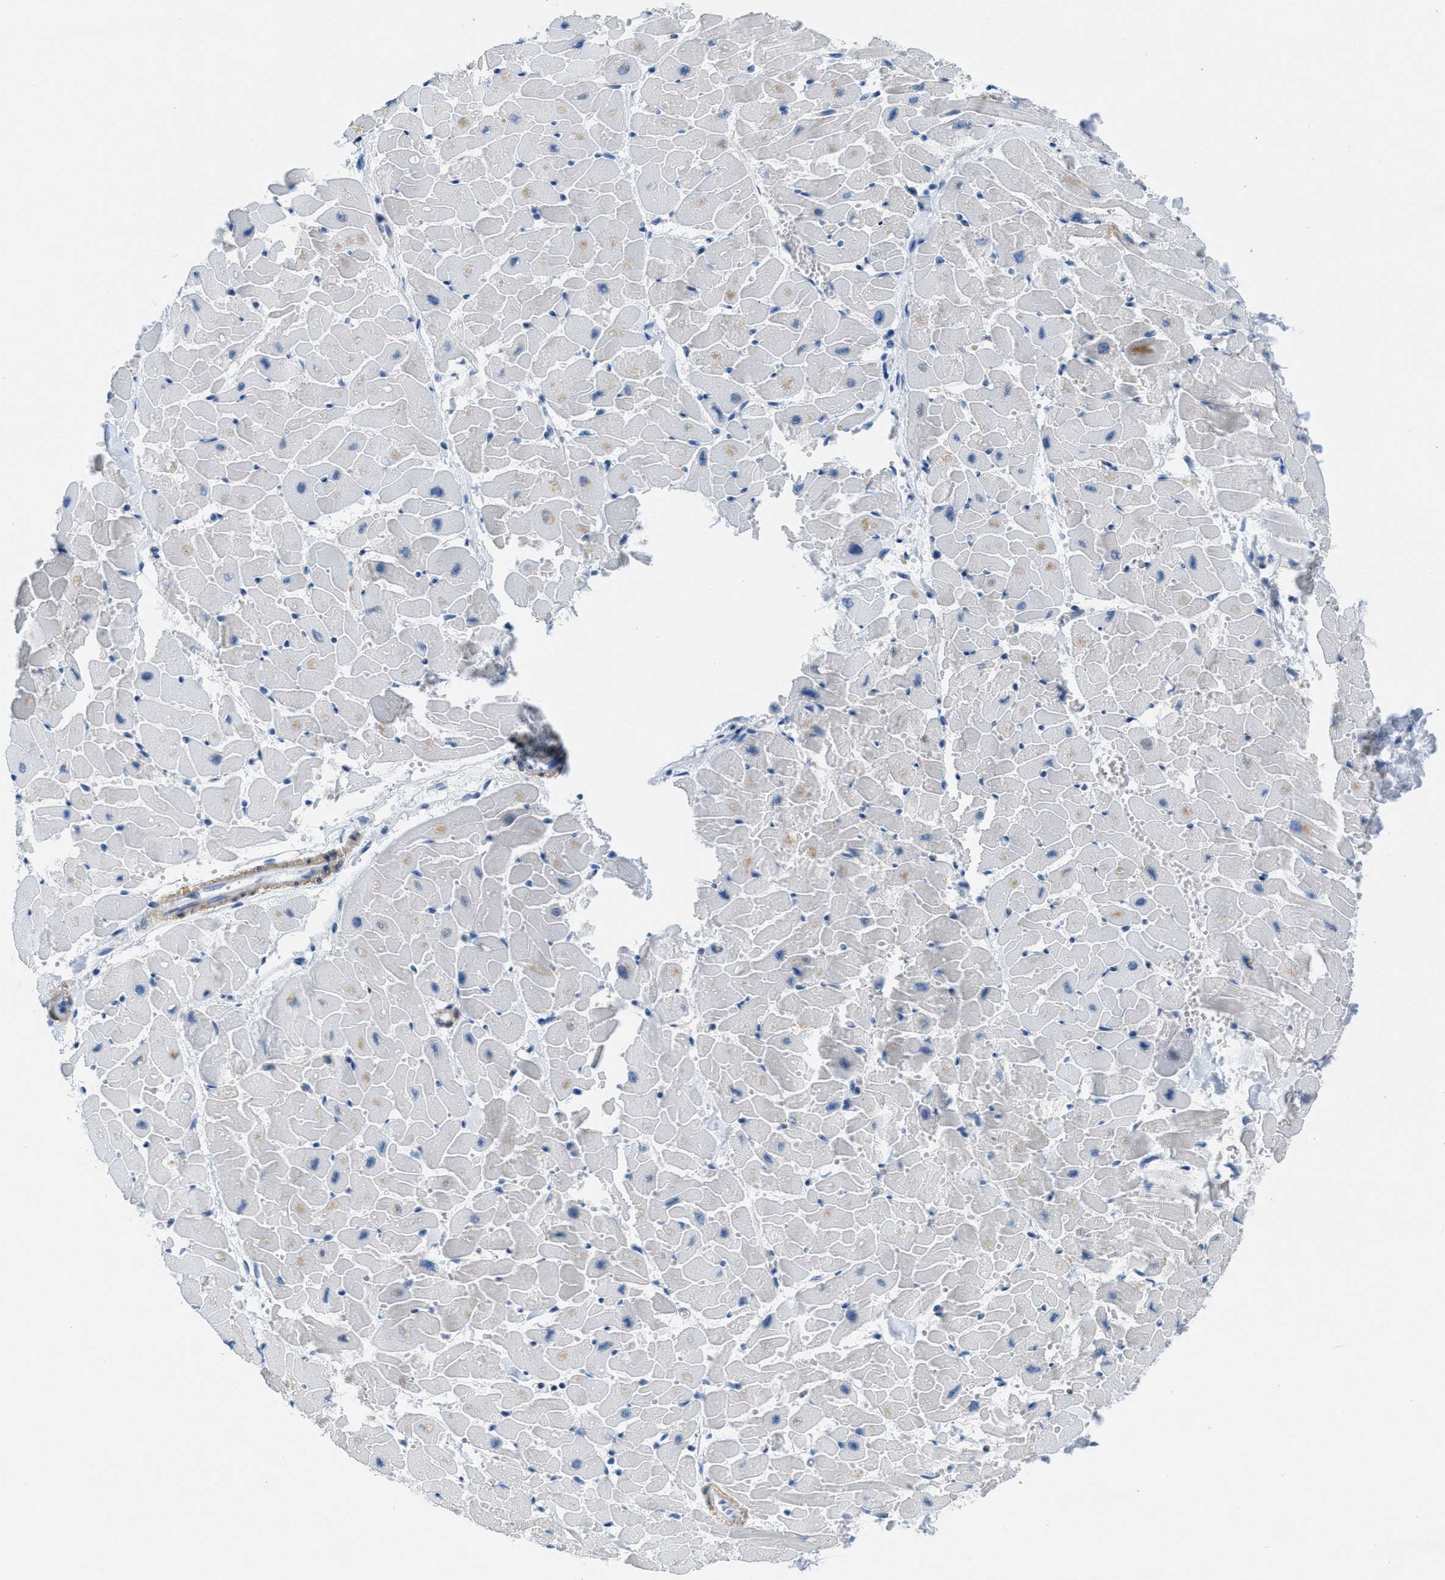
{"staining": {"intensity": "weak", "quantity": "<25%", "location": "cytoplasmic/membranous"}, "tissue": "heart muscle", "cell_type": "Cardiomyocytes", "image_type": "normal", "snomed": [{"axis": "morphology", "description": "Normal tissue, NOS"}, {"axis": "topography", "description": "Heart"}], "caption": "A high-resolution image shows immunohistochemistry (IHC) staining of benign heart muscle, which demonstrates no significant positivity in cardiomyocytes. (DAB IHC, high magnification).", "gene": "MAPRE2", "patient": {"sex": "female", "age": 19}}